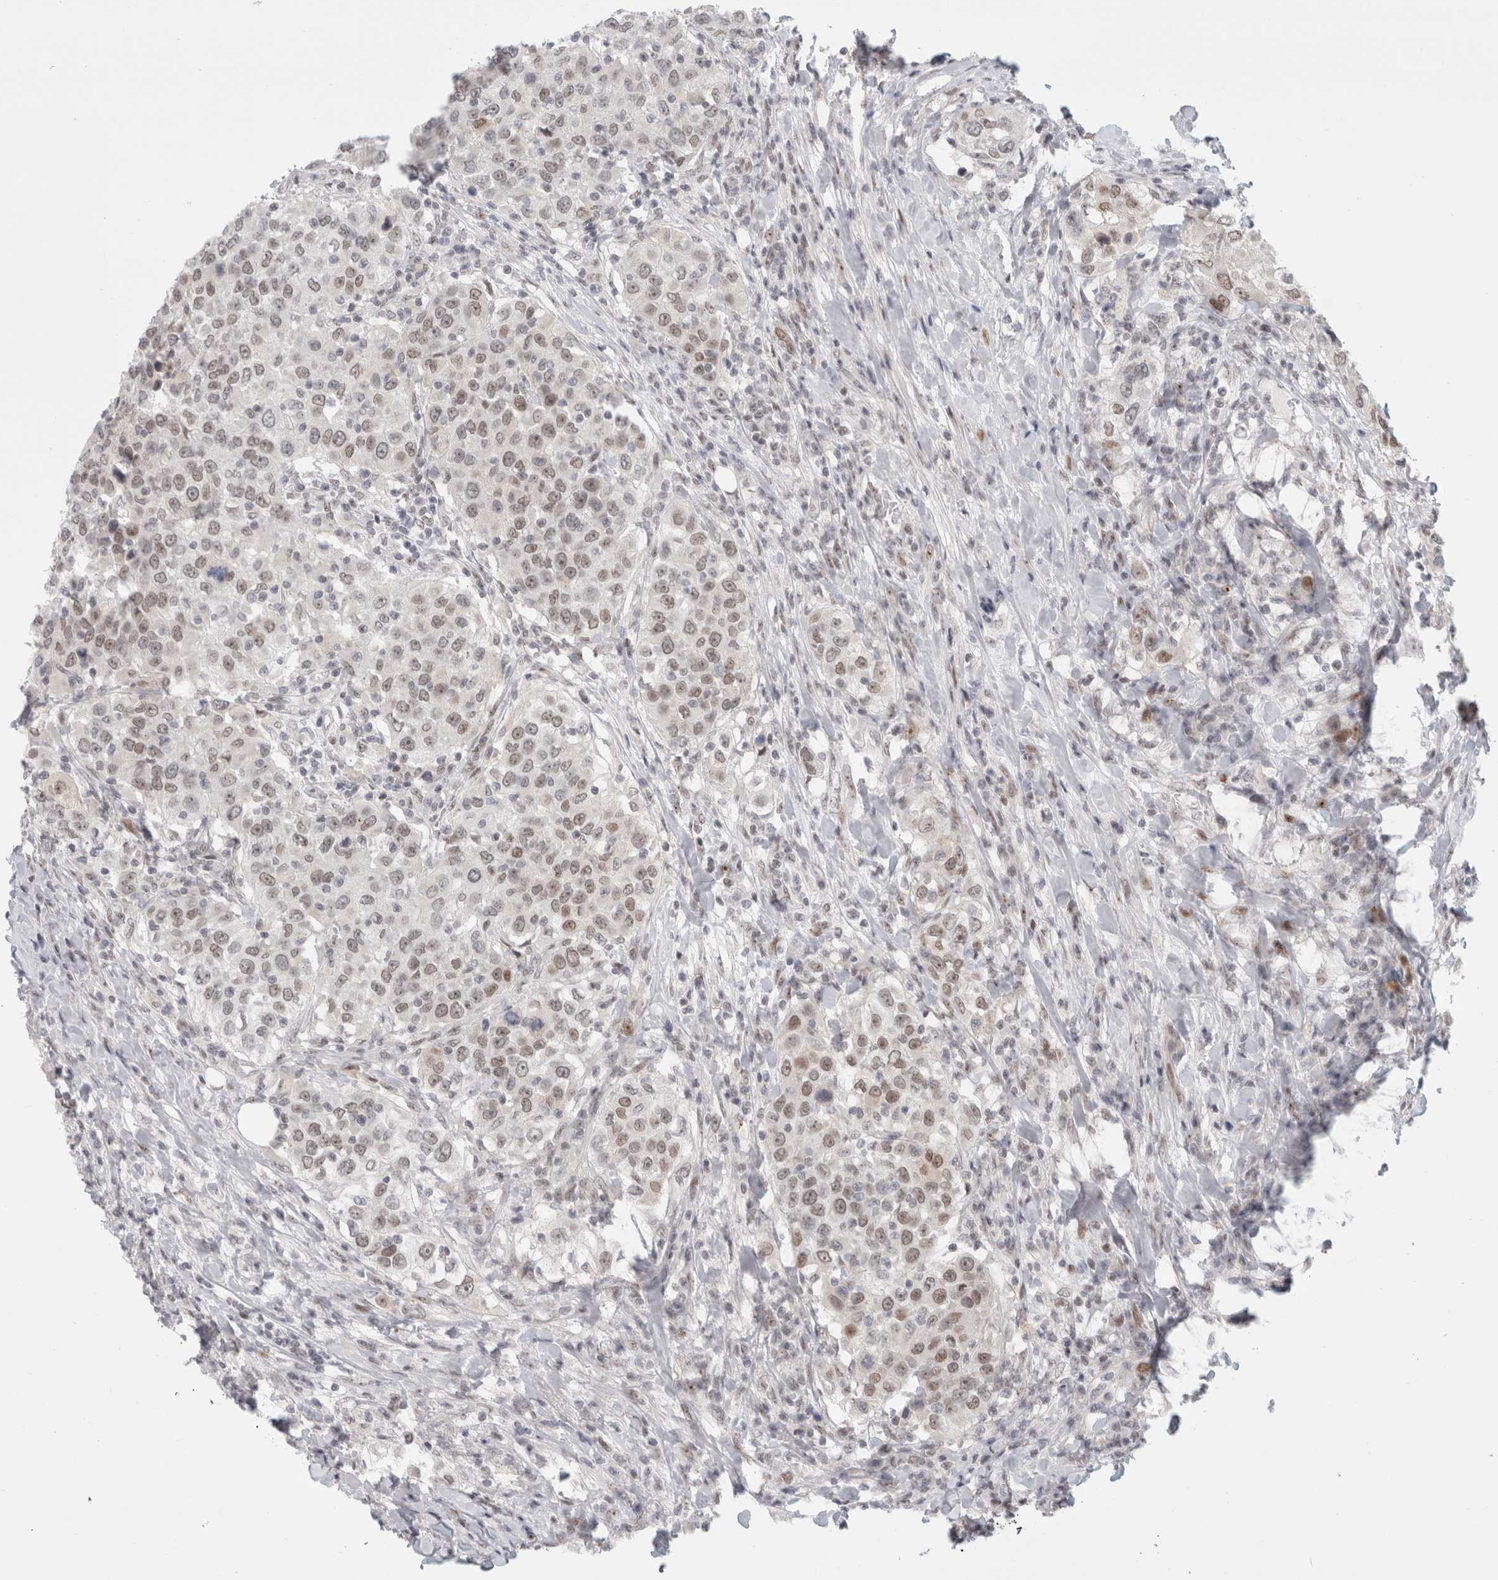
{"staining": {"intensity": "weak", "quantity": ">75%", "location": "nuclear"}, "tissue": "urothelial cancer", "cell_type": "Tumor cells", "image_type": "cancer", "snomed": [{"axis": "morphology", "description": "Urothelial carcinoma, High grade"}, {"axis": "topography", "description": "Urinary bladder"}], "caption": "A photomicrograph of urothelial carcinoma (high-grade) stained for a protein shows weak nuclear brown staining in tumor cells. The protein of interest is stained brown, and the nuclei are stained in blue (DAB IHC with brightfield microscopy, high magnification).", "gene": "SENP6", "patient": {"sex": "female", "age": 80}}